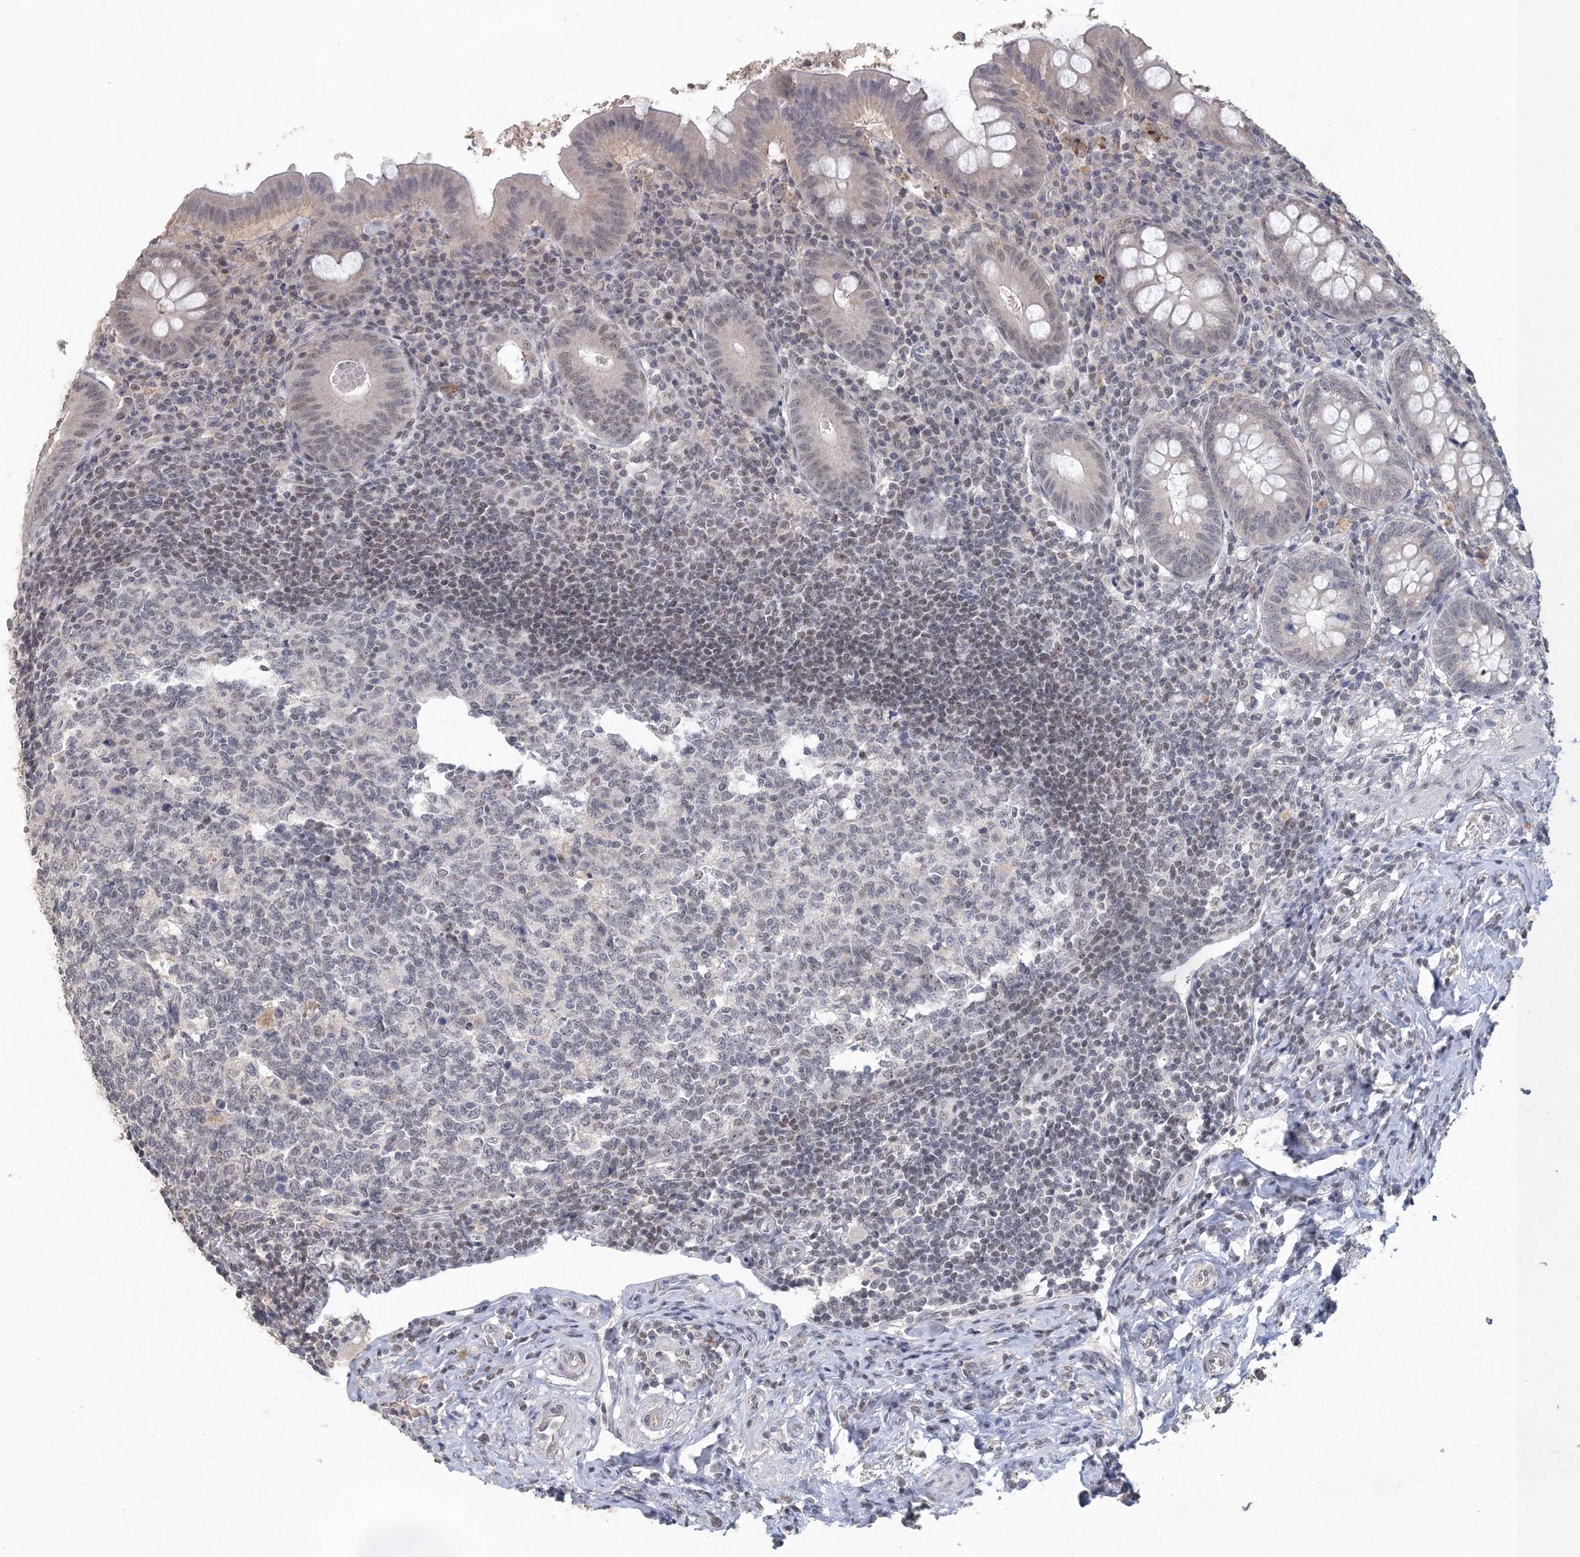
{"staining": {"intensity": "negative", "quantity": "none", "location": "none"}, "tissue": "appendix", "cell_type": "Glandular cells", "image_type": "normal", "snomed": [{"axis": "morphology", "description": "Normal tissue, NOS"}, {"axis": "topography", "description": "Appendix"}], "caption": "Normal appendix was stained to show a protein in brown. There is no significant positivity in glandular cells.", "gene": "UIMC1", "patient": {"sex": "female", "age": 54}}